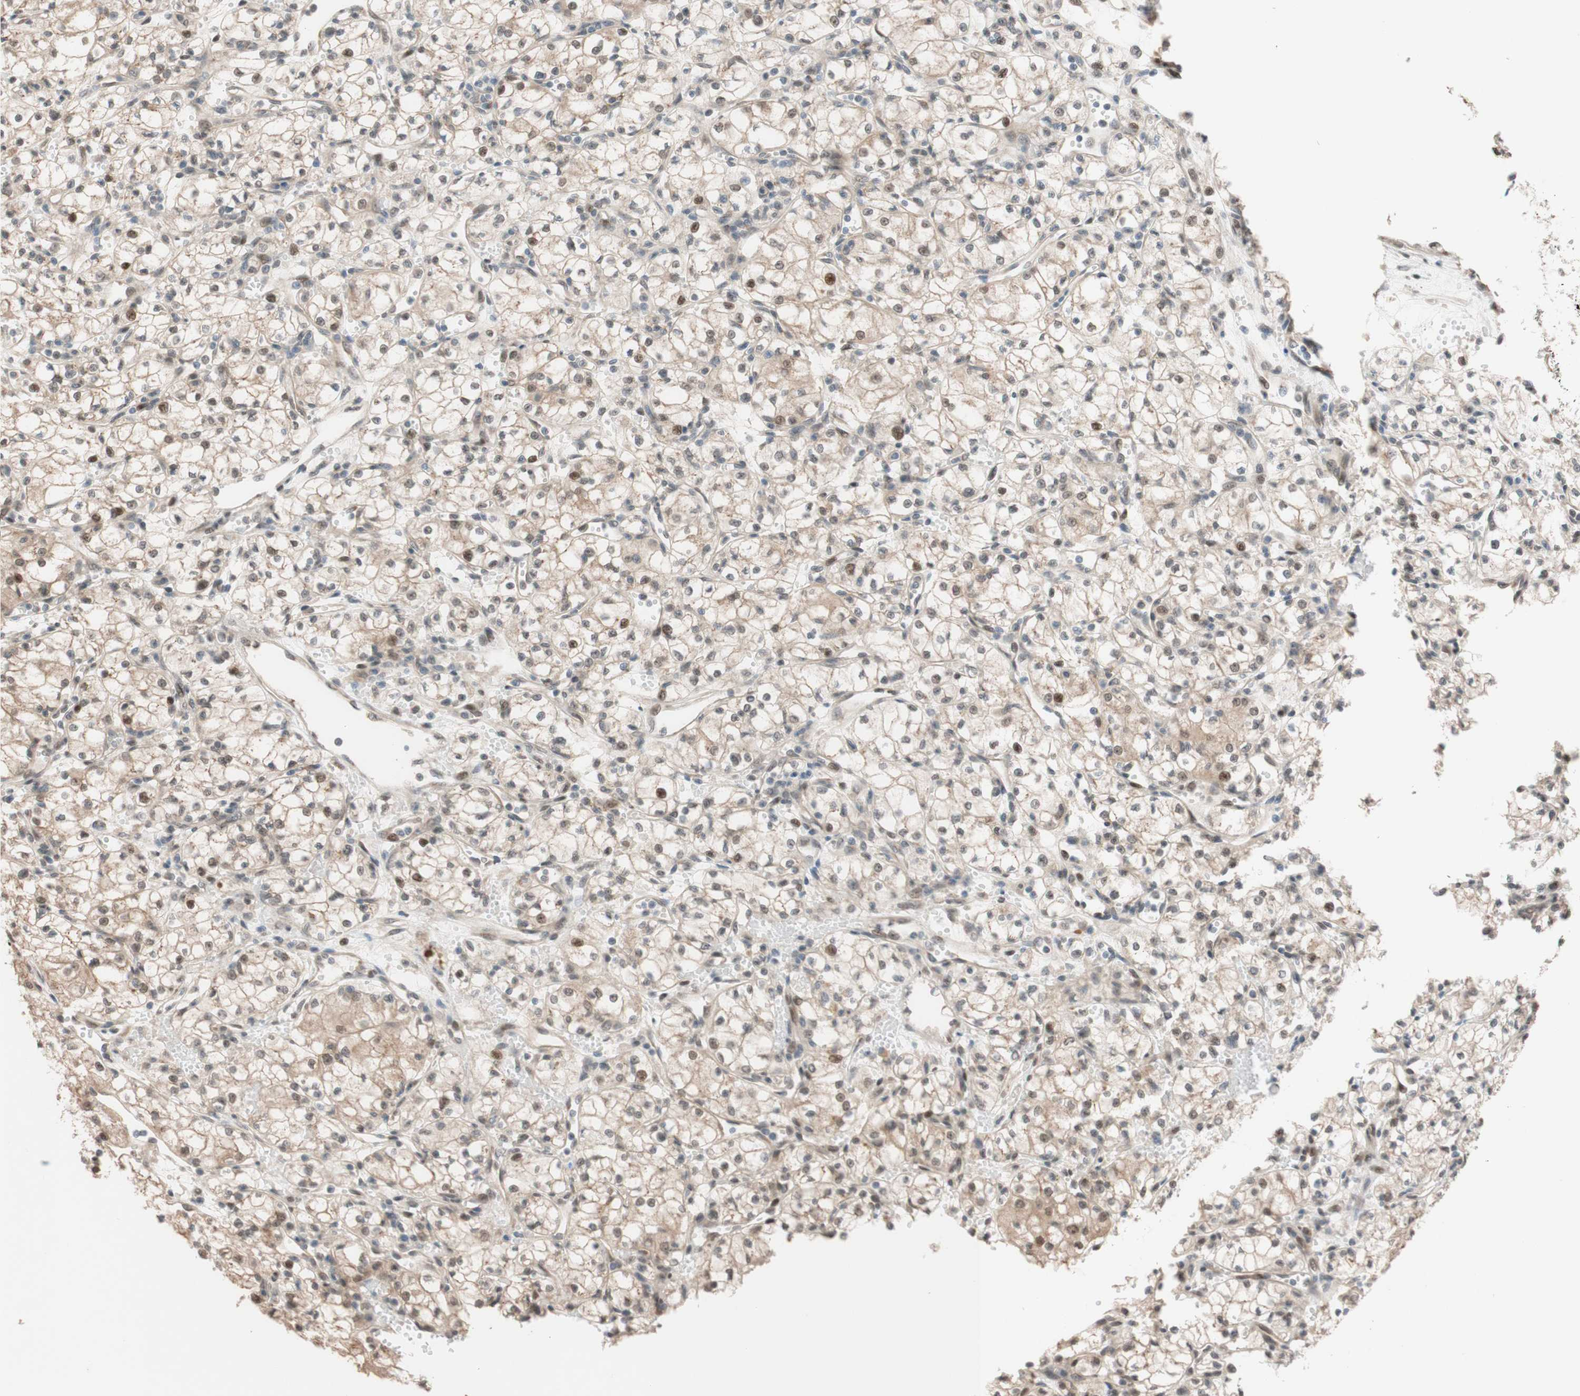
{"staining": {"intensity": "moderate", "quantity": "<25%", "location": "nuclear"}, "tissue": "renal cancer", "cell_type": "Tumor cells", "image_type": "cancer", "snomed": [{"axis": "morphology", "description": "Normal tissue, NOS"}, {"axis": "morphology", "description": "Adenocarcinoma, NOS"}, {"axis": "topography", "description": "Kidney"}], "caption": "Brown immunohistochemical staining in human adenocarcinoma (renal) reveals moderate nuclear staining in about <25% of tumor cells.", "gene": "CCNC", "patient": {"sex": "male", "age": 59}}